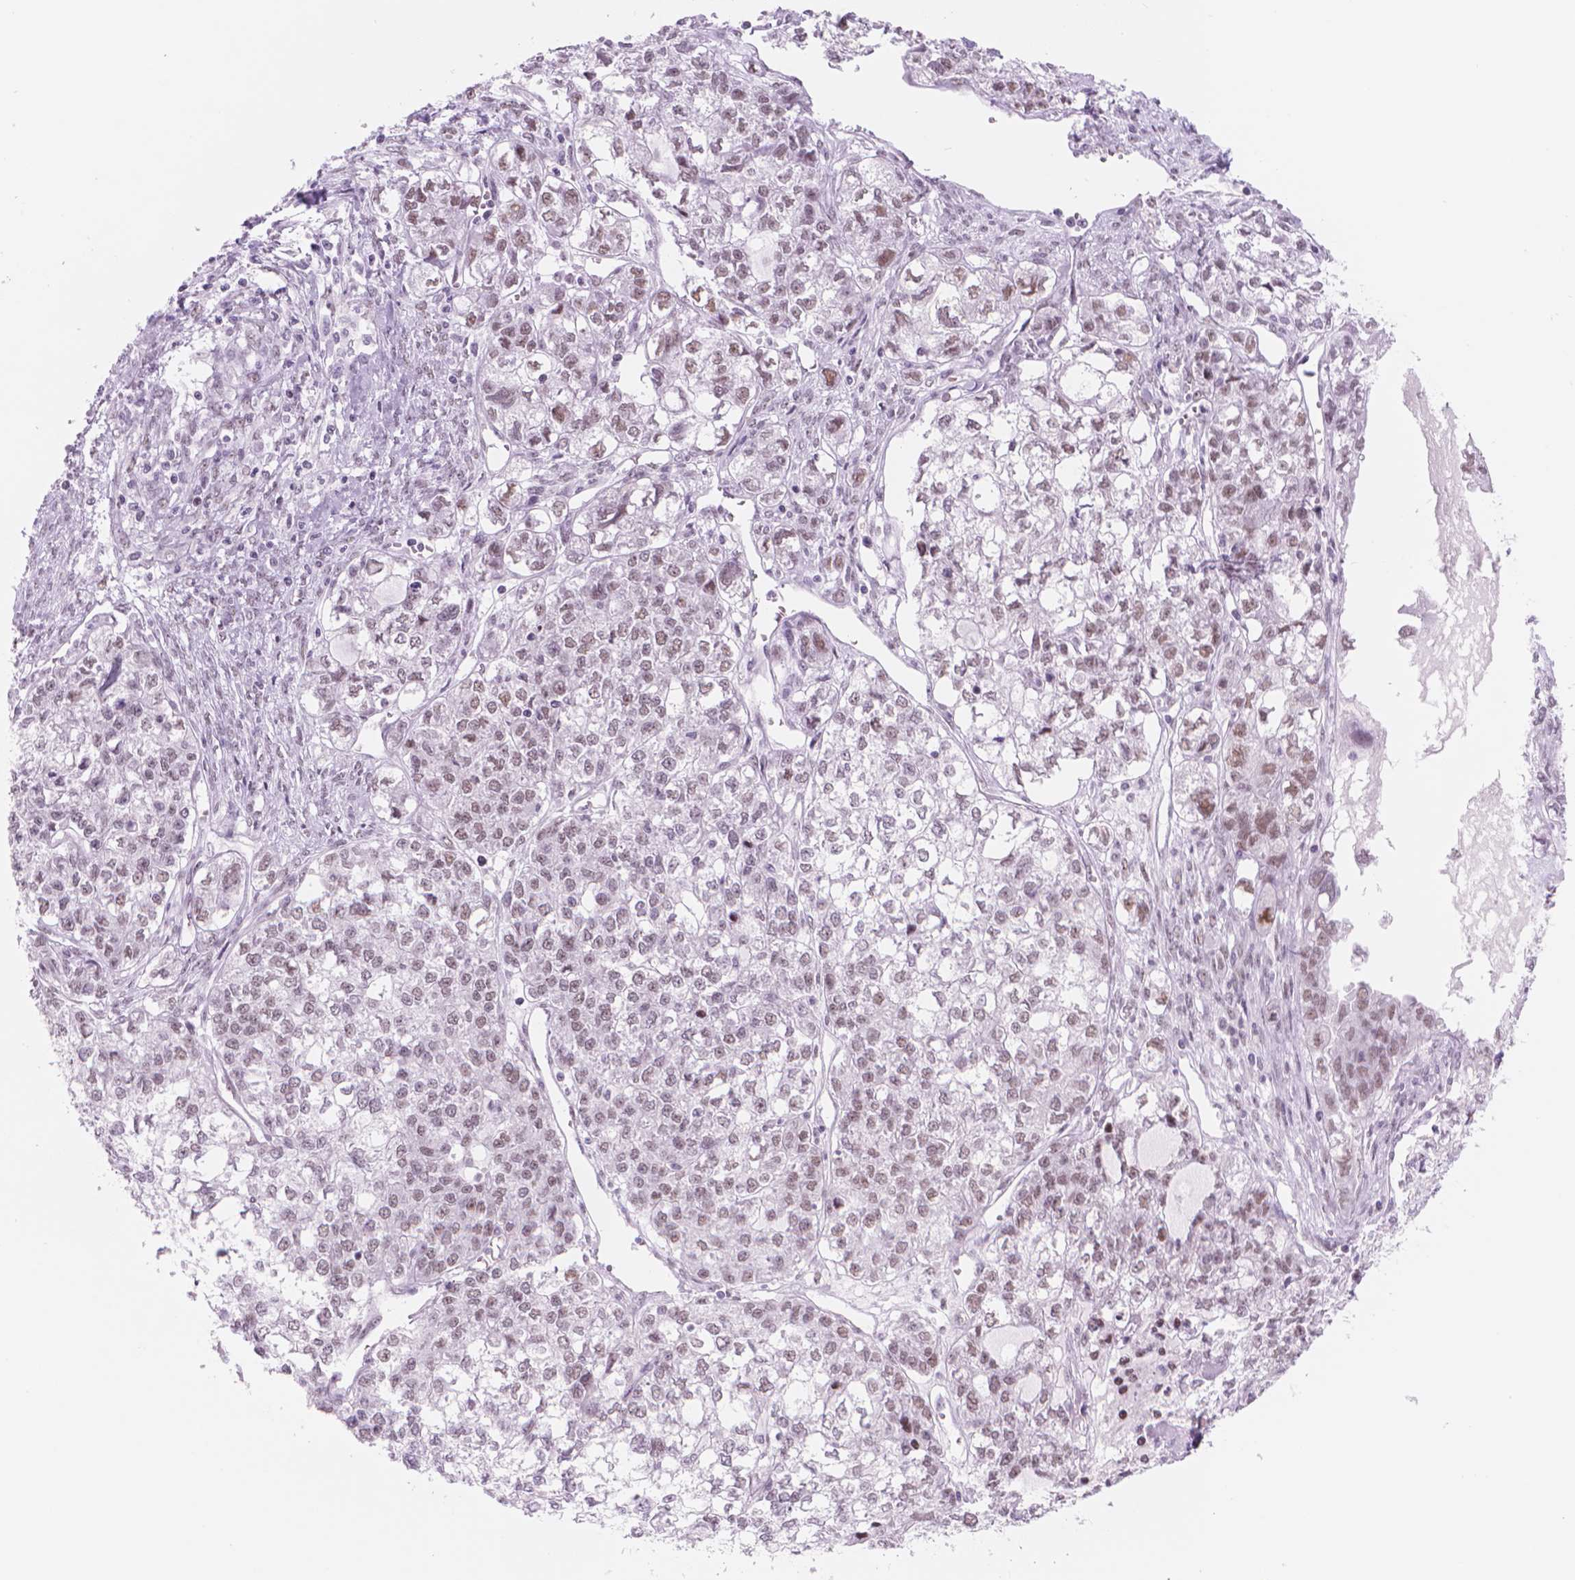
{"staining": {"intensity": "moderate", "quantity": "25%-75%", "location": "nuclear"}, "tissue": "ovarian cancer", "cell_type": "Tumor cells", "image_type": "cancer", "snomed": [{"axis": "morphology", "description": "Carcinoma, endometroid"}, {"axis": "topography", "description": "Ovary"}], "caption": "Immunohistochemical staining of endometroid carcinoma (ovarian) displays medium levels of moderate nuclear expression in about 25%-75% of tumor cells.", "gene": "POLR3D", "patient": {"sex": "female", "age": 64}}